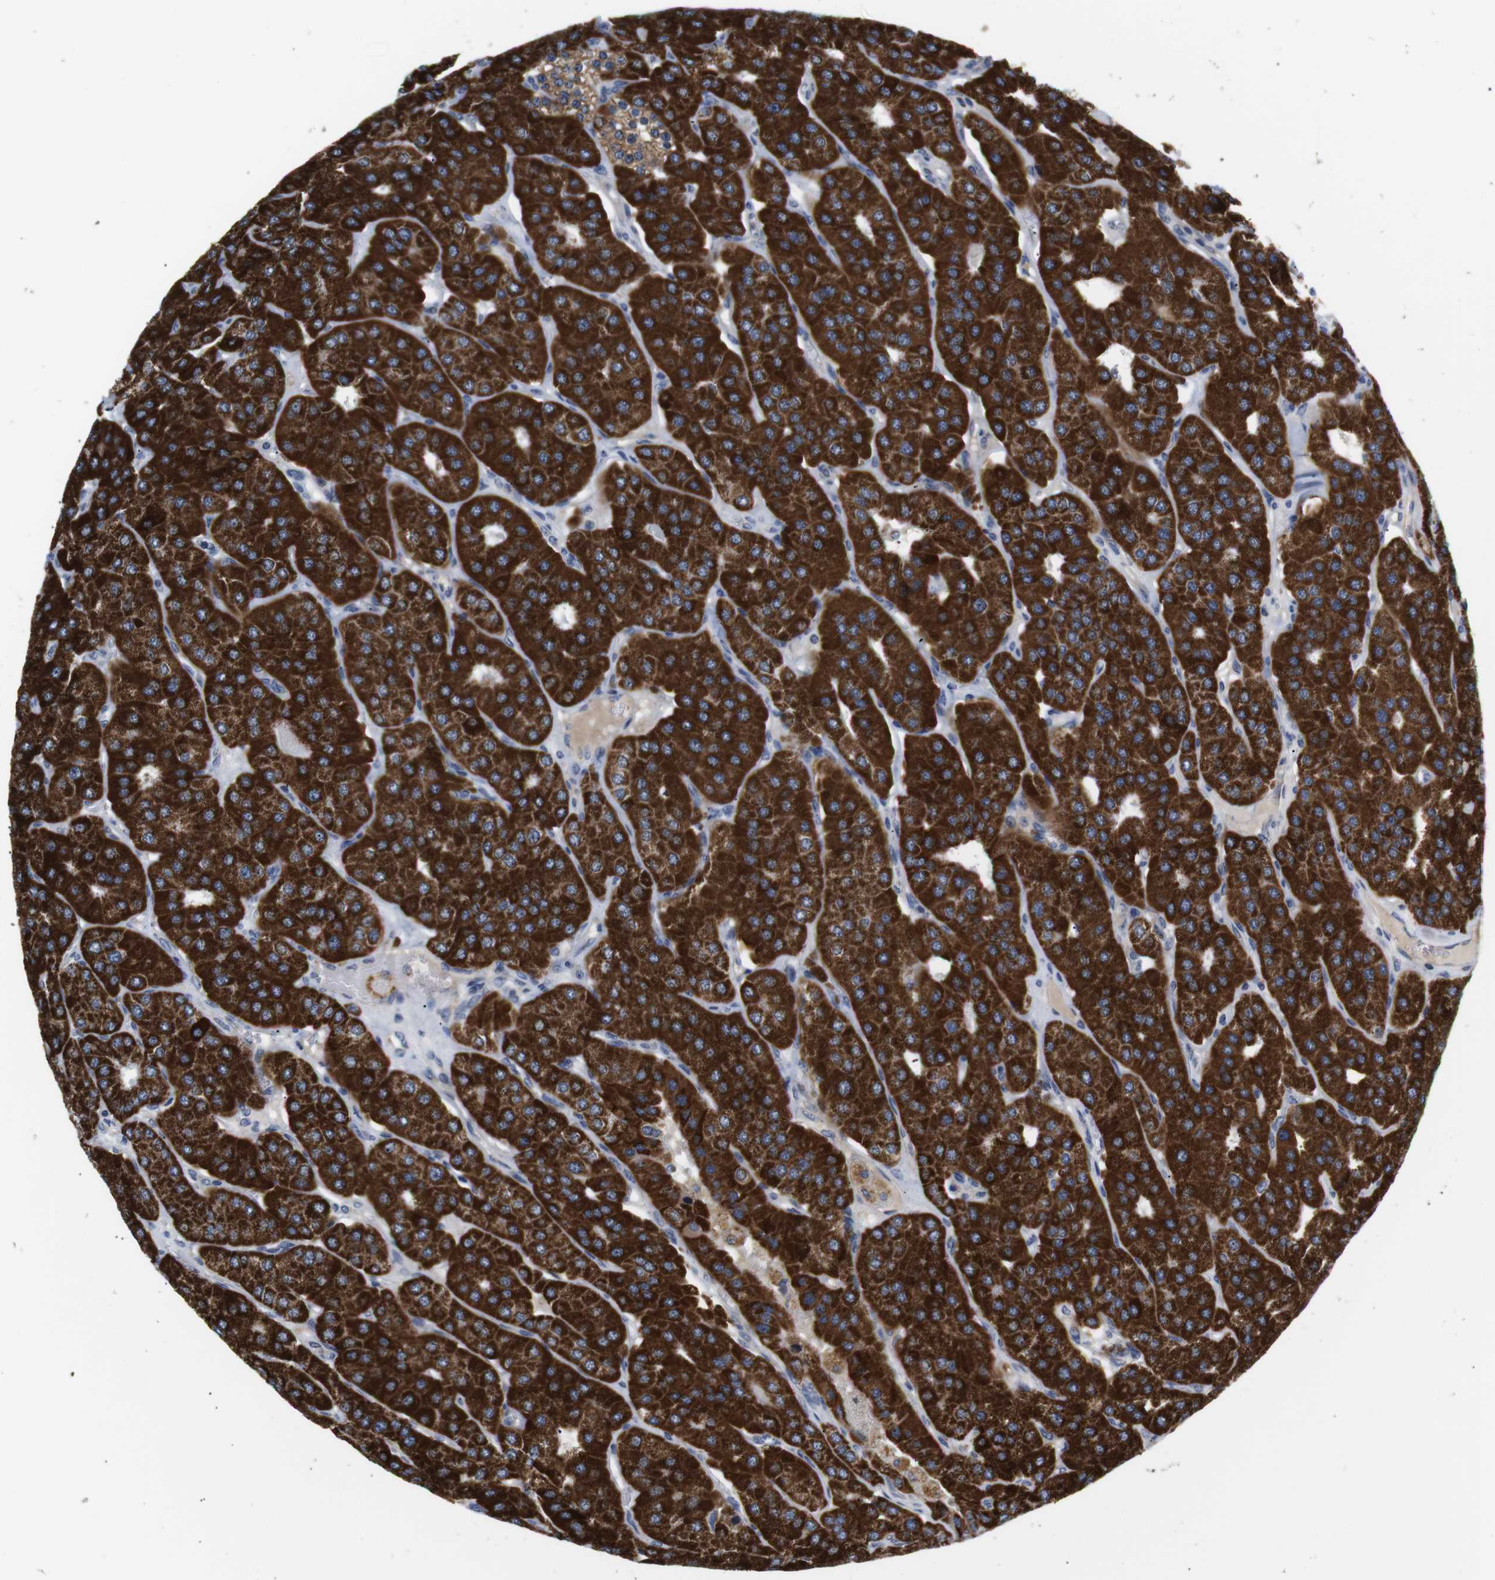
{"staining": {"intensity": "strong", "quantity": ">75%", "location": "cytoplasmic/membranous"}, "tissue": "parathyroid gland", "cell_type": "Glandular cells", "image_type": "normal", "snomed": [{"axis": "morphology", "description": "Normal tissue, NOS"}, {"axis": "morphology", "description": "Adenoma, NOS"}, {"axis": "topography", "description": "Parathyroid gland"}], "caption": "Glandular cells show strong cytoplasmic/membranous expression in approximately >75% of cells in benign parathyroid gland. (brown staining indicates protein expression, while blue staining denotes nuclei).", "gene": "LRRC55", "patient": {"sex": "female", "age": 86}}